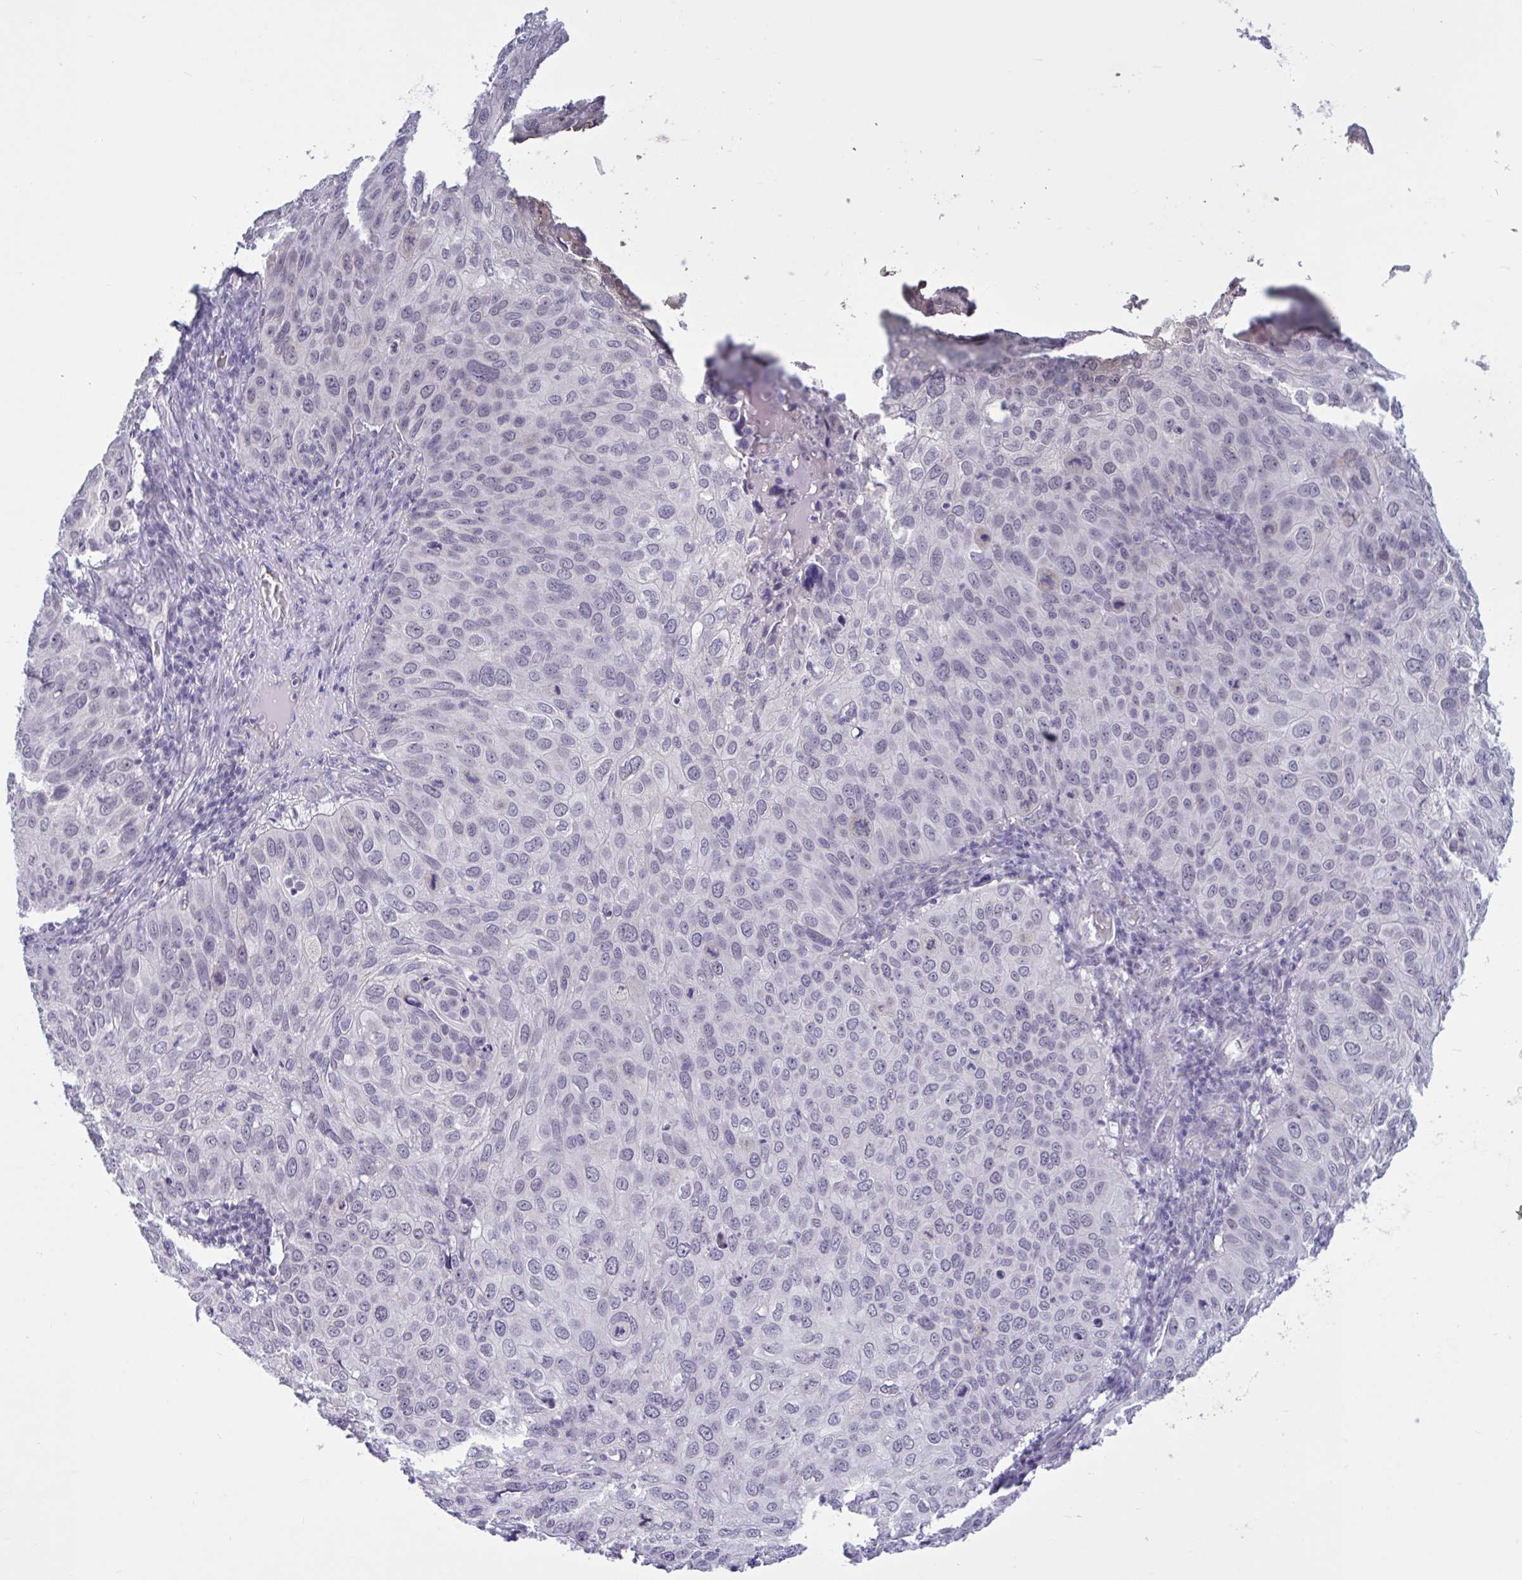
{"staining": {"intensity": "negative", "quantity": "none", "location": "none"}, "tissue": "skin cancer", "cell_type": "Tumor cells", "image_type": "cancer", "snomed": [{"axis": "morphology", "description": "Squamous cell carcinoma, NOS"}, {"axis": "topography", "description": "Skin"}], "caption": "Tumor cells are negative for brown protein staining in skin cancer (squamous cell carcinoma).", "gene": "CNGB3", "patient": {"sex": "male", "age": 87}}